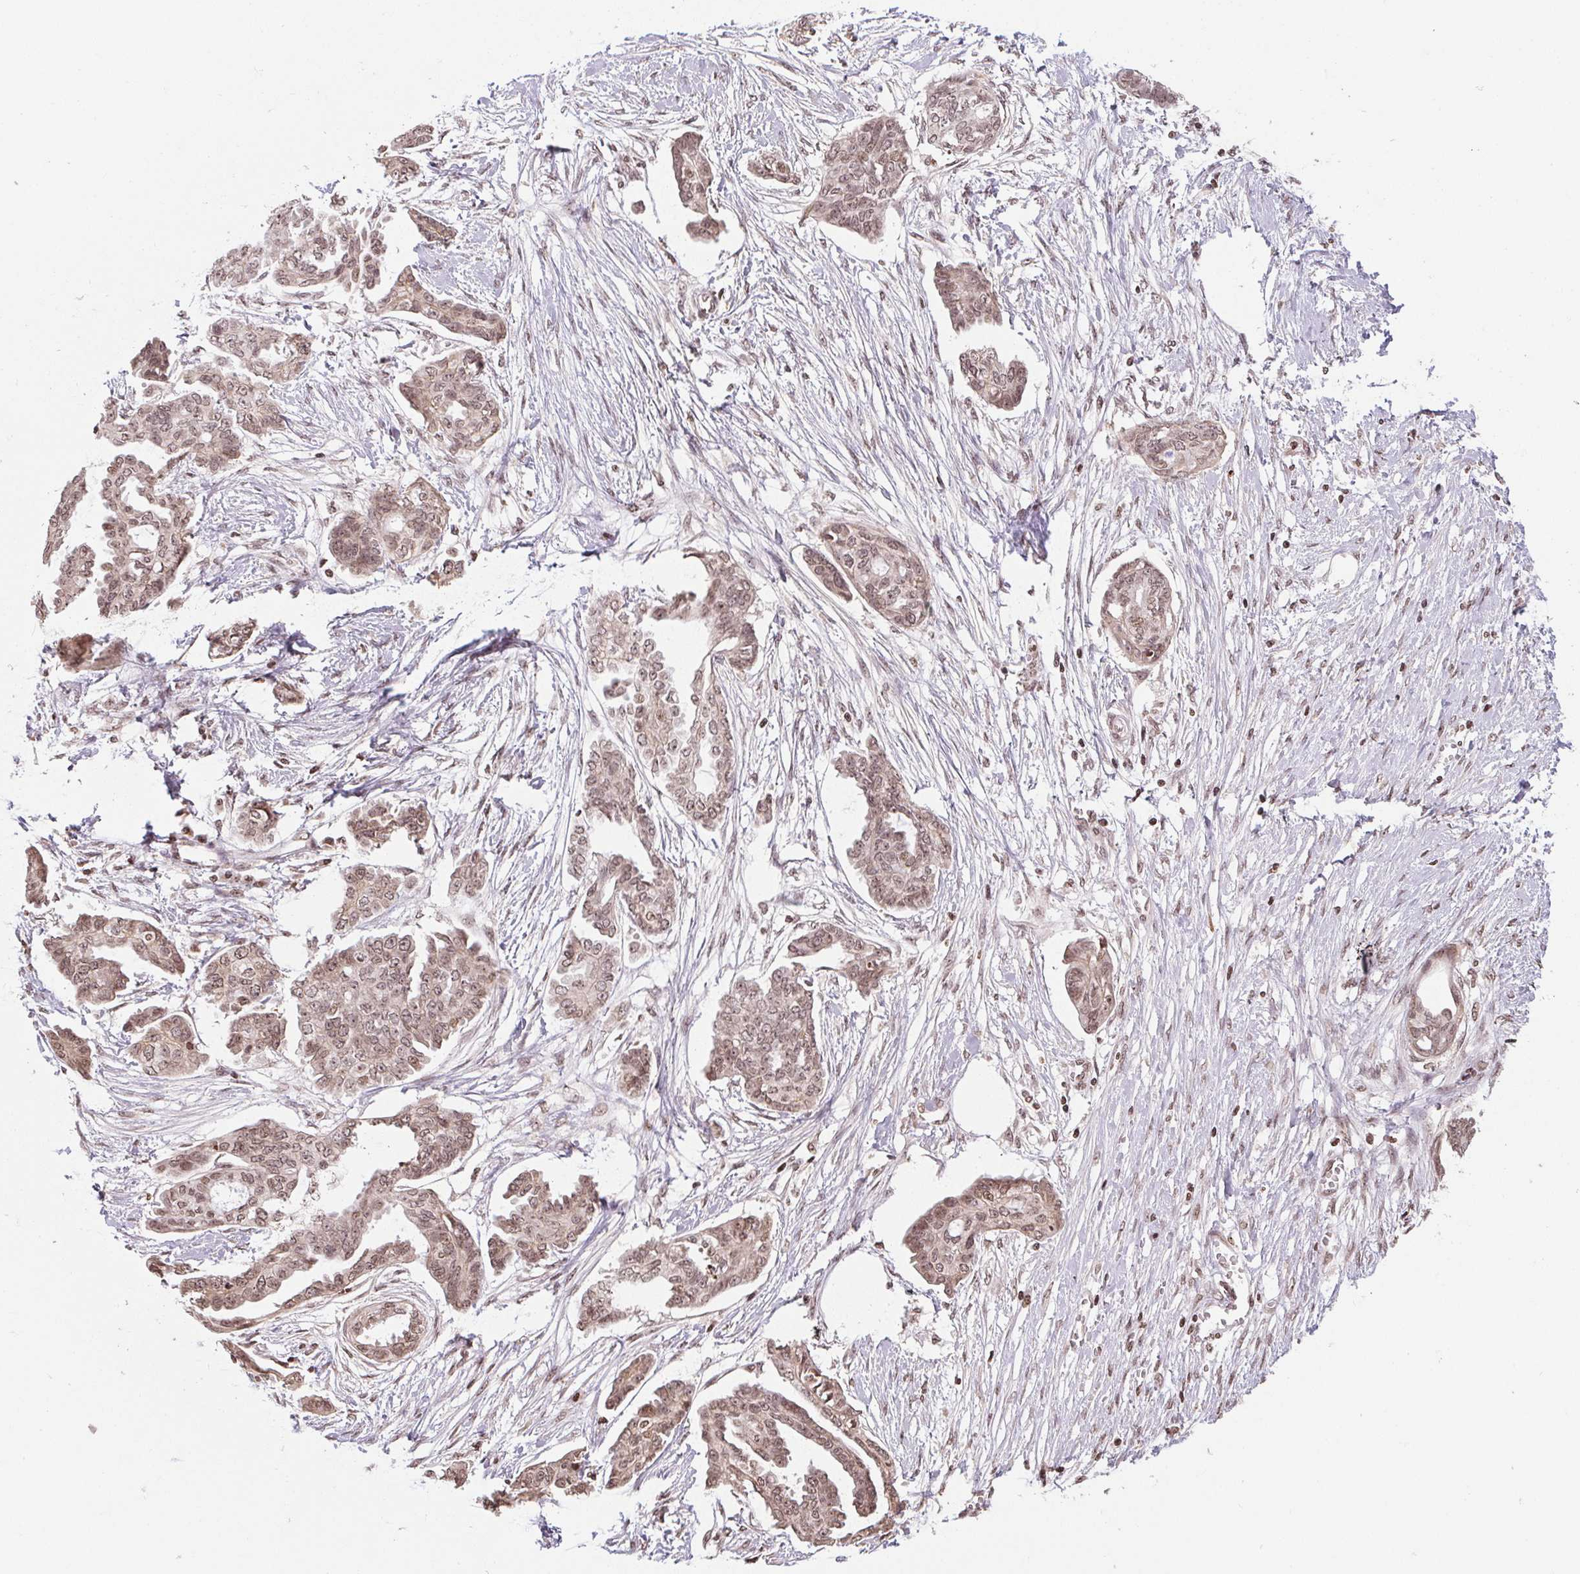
{"staining": {"intensity": "weak", "quantity": ">75%", "location": "nuclear"}, "tissue": "ovarian cancer", "cell_type": "Tumor cells", "image_type": "cancer", "snomed": [{"axis": "morphology", "description": "Cystadenocarcinoma, serous, NOS"}, {"axis": "topography", "description": "Ovary"}], "caption": "Immunohistochemistry (IHC) image of ovarian cancer (serous cystadenocarcinoma) stained for a protein (brown), which displays low levels of weak nuclear positivity in about >75% of tumor cells.", "gene": "RNF181", "patient": {"sex": "female", "age": 71}}